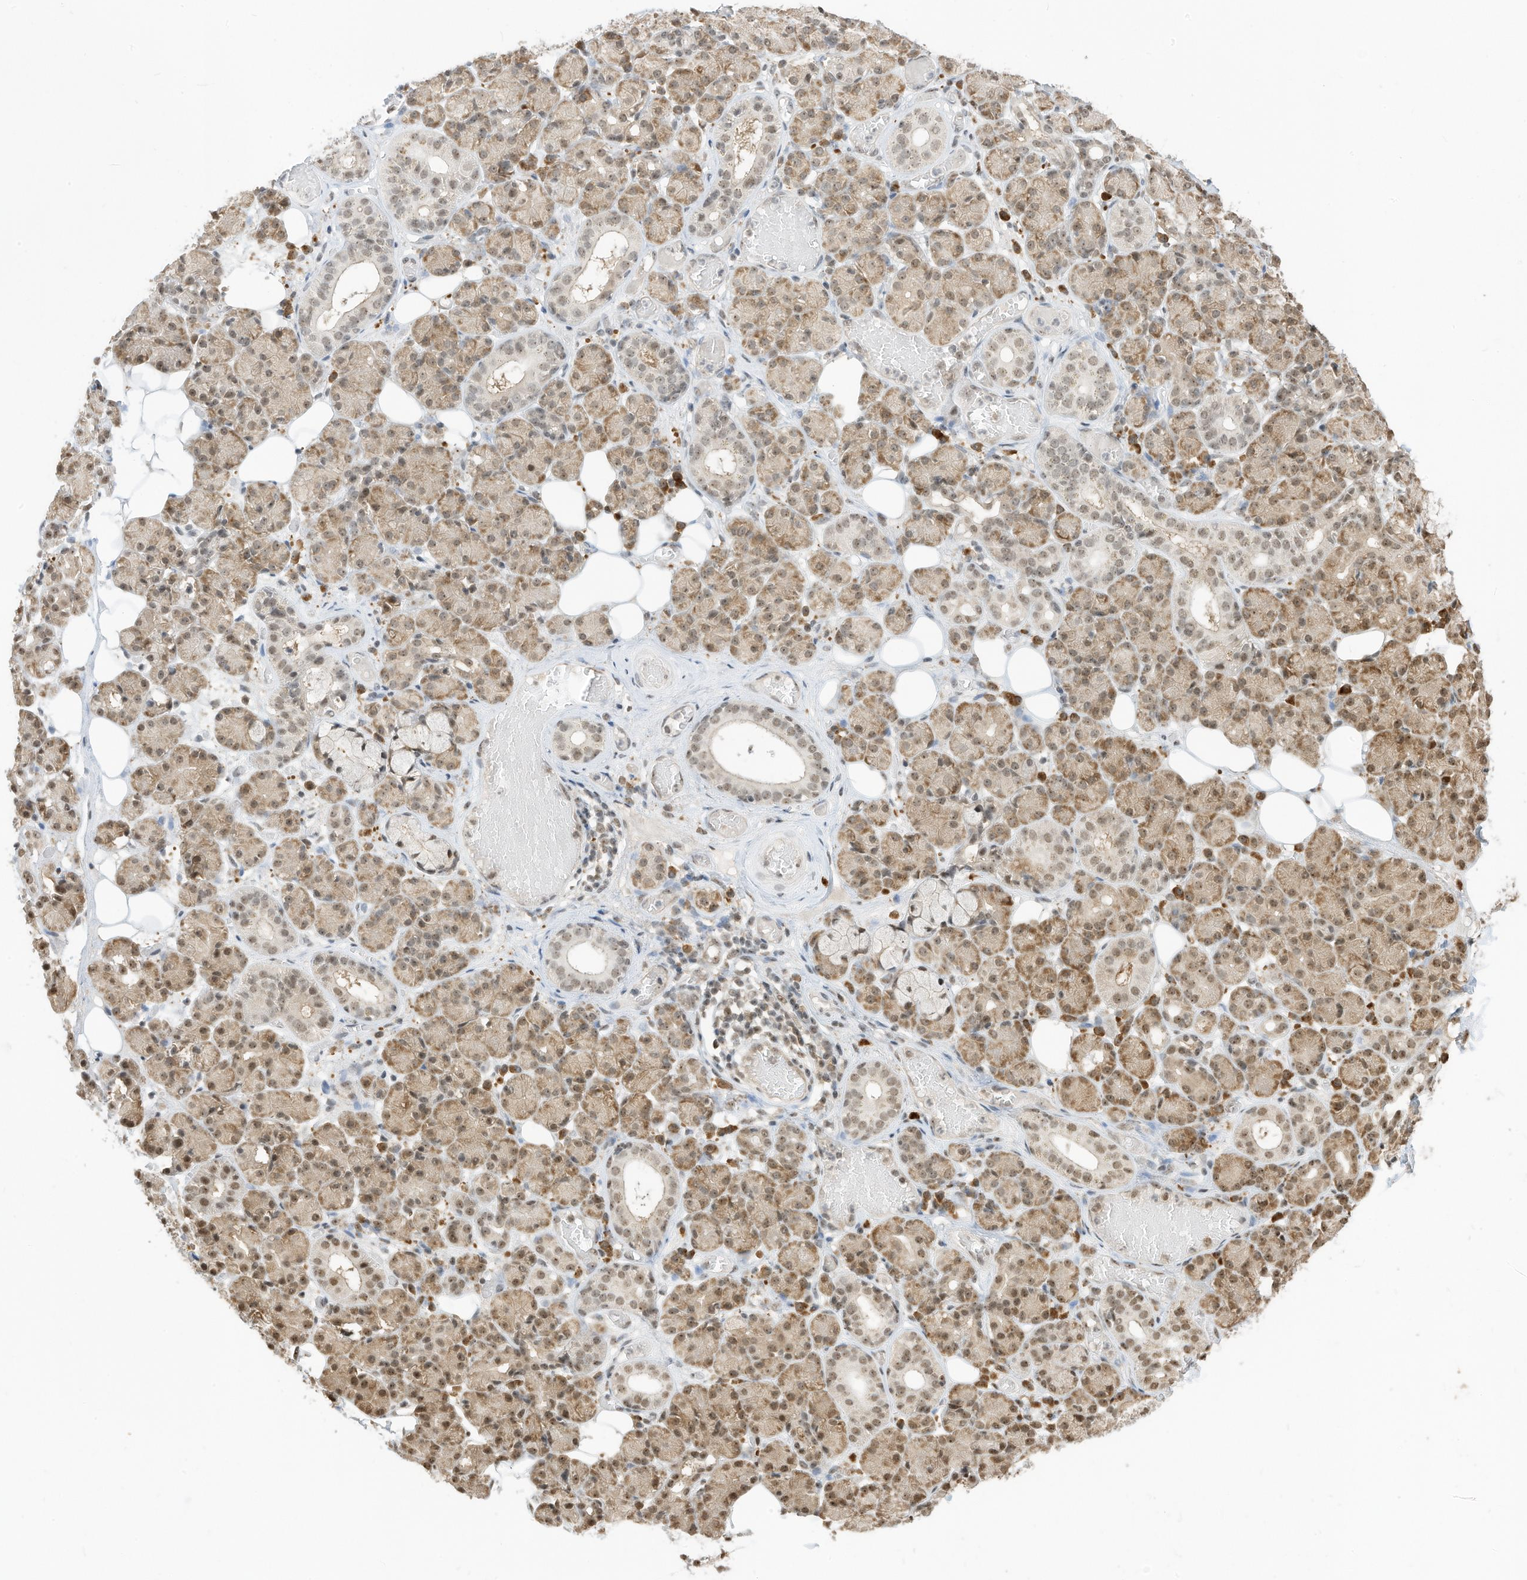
{"staining": {"intensity": "moderate", "quantity": ">75%", "location": "cytoplasmic/membranous,nuclear"}, "tissue": "salivary gland", "cell_type": "Glandular cells", "image_type": "normal", "snomed": [{"axis": "morphology", "description": "Normal tissue, NOS"}, {"axis": "topography", "description": "Salivary gland"}], "caption": "DAB (3,3'-diaminobenzidine) immunohistochemical staining of normal human salivary gland exhibits moderate cytoplasmic/membranous,nuclear protein positivity in approximately >75% of glandular cells.", "gene": "ZNF195", "patient": {"sex": "male", "age": 63}}